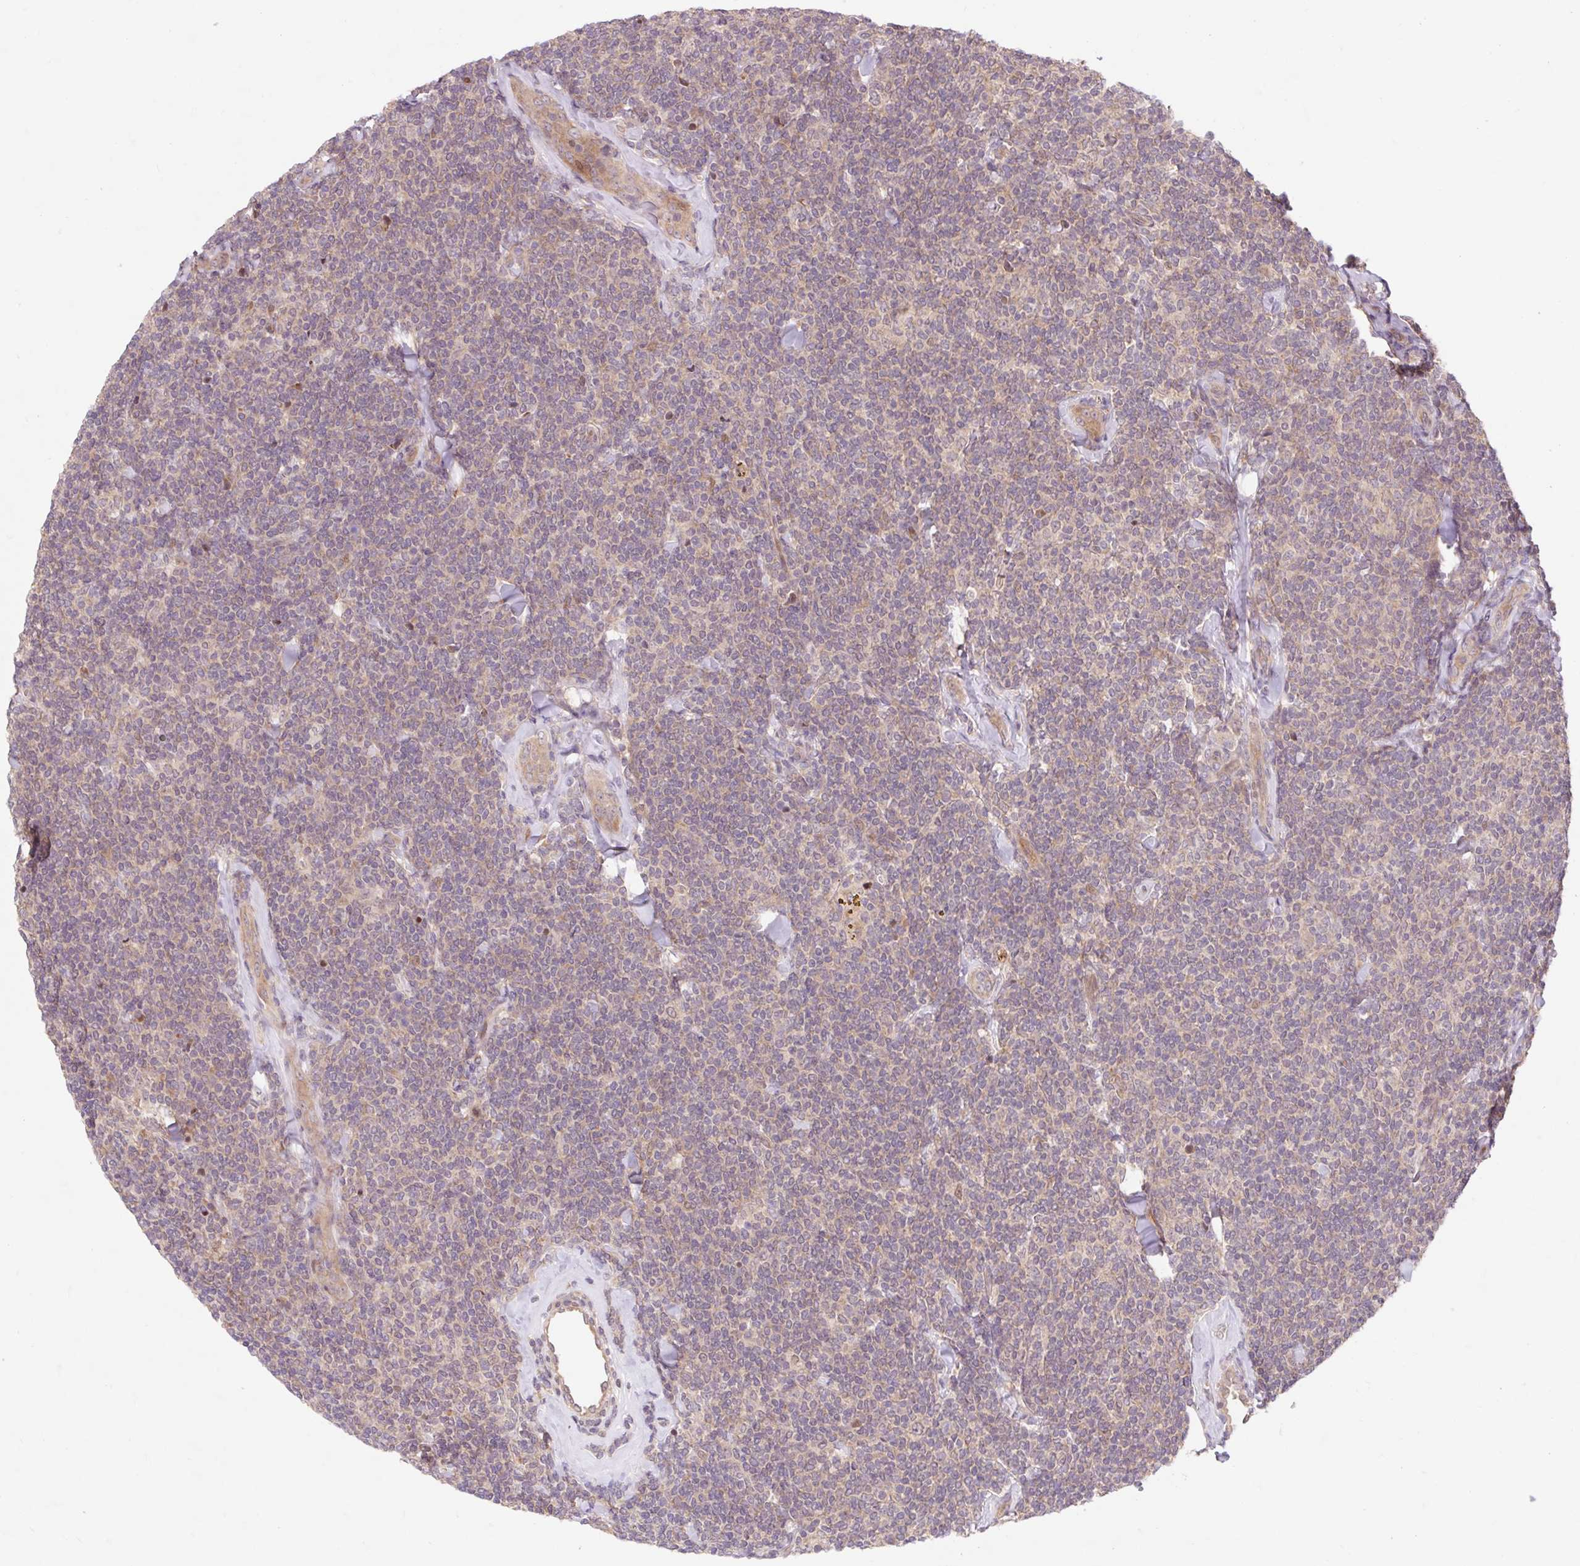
{"staining": {"intensity": "weak", "quantity": "<25%", "location": "cytoplasmic/membranous"}, "tissue": "lymphoma", "cell_type": "Tumor cells", "image_type": "cancer", "snomed": [{"axis": "morphology", "description": "Malignant lymphoma, non-Hodgkin's type, Low grade"}, {"axis": "topography", "description": "Lymph node"}], "caption": "Tumor cells show no significant protein expression in low-grade malignant lymphoma, non-Hodgkin's type.", "gene": "HFE", "patient": {"sex": "female", "age": 56}}